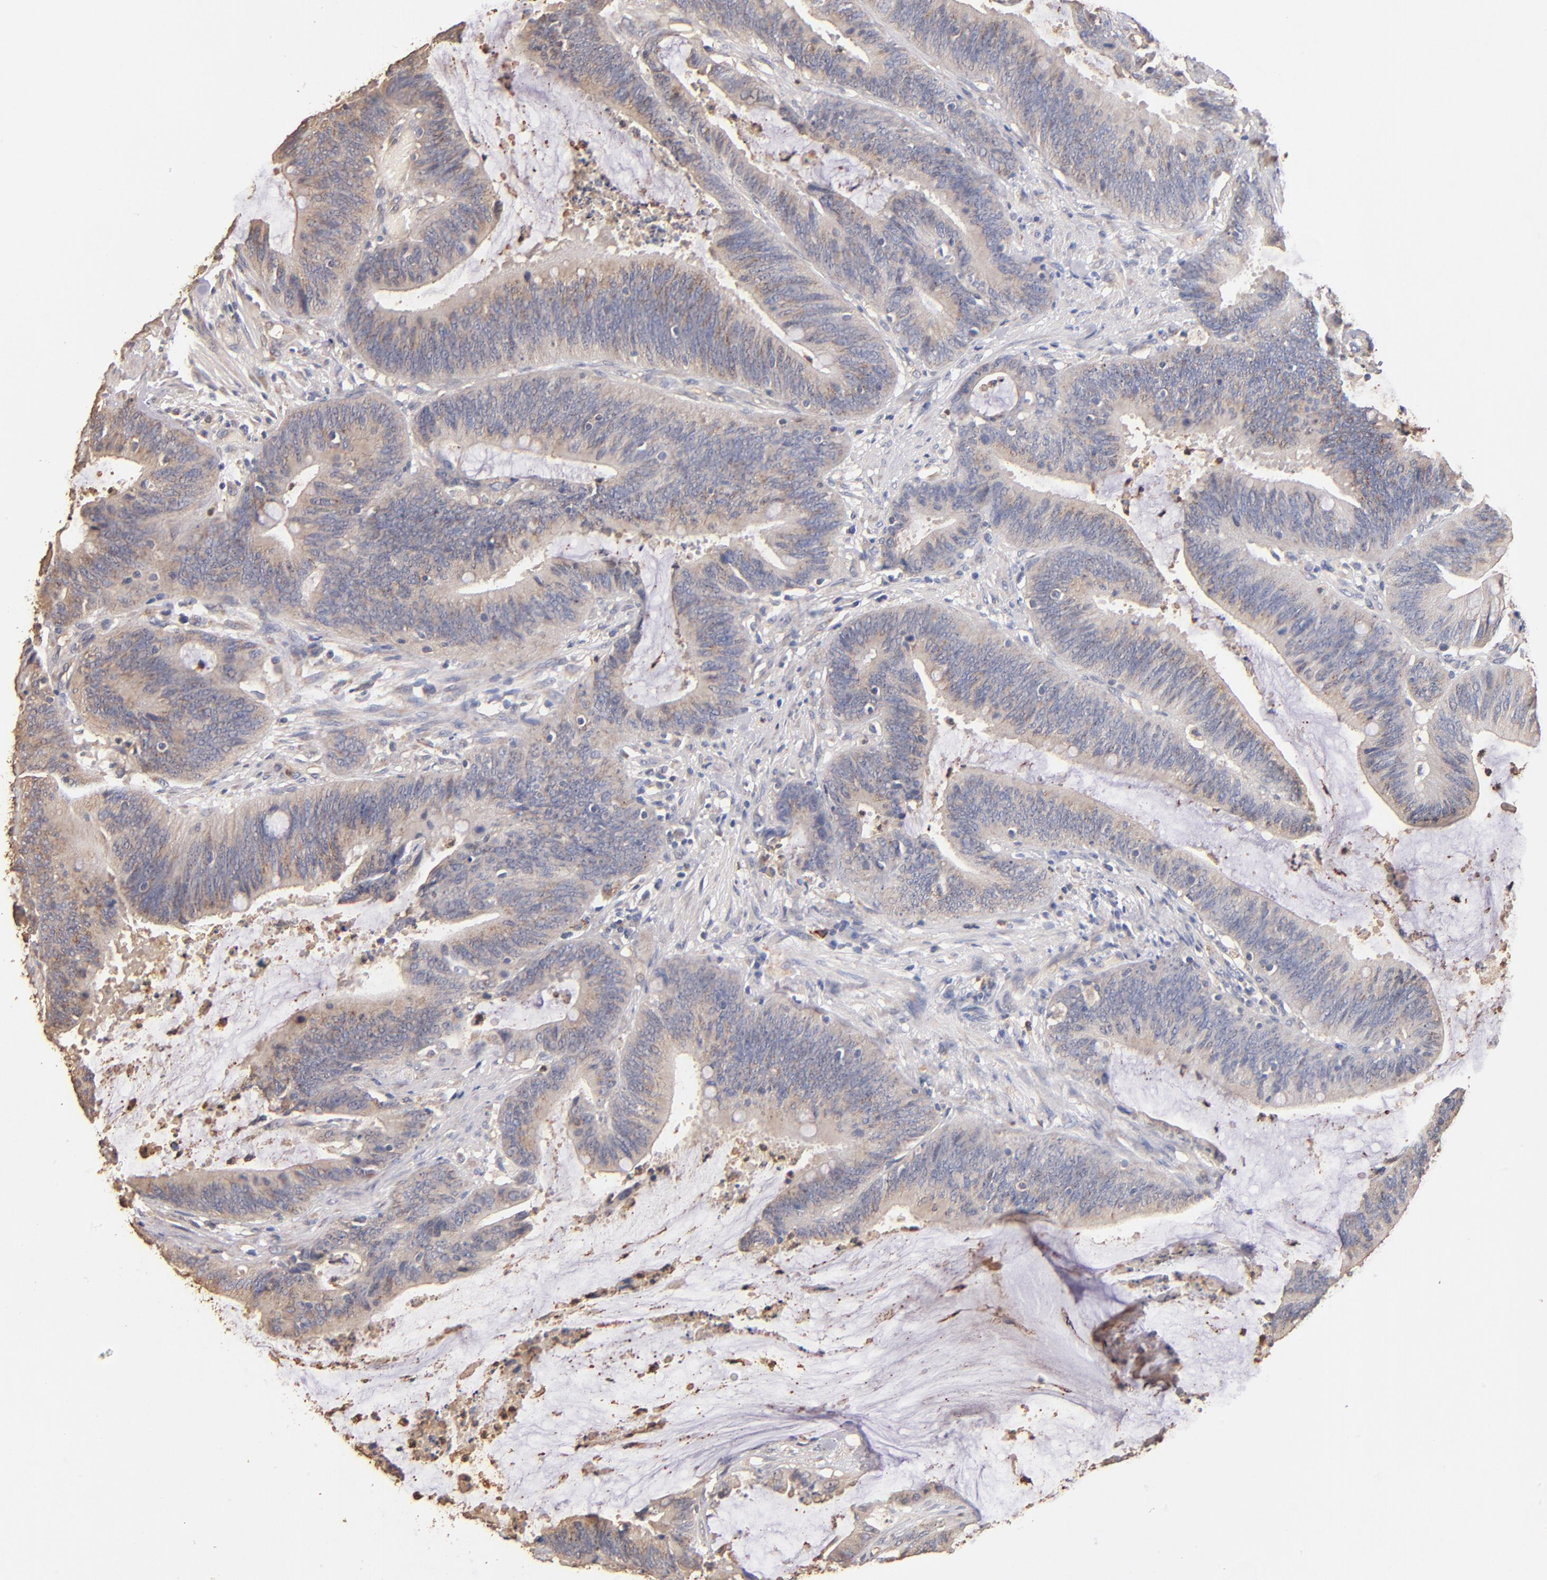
{"staining": {"intensity": "weak", "quantity": ">75%", "location": "cytoplasmic/membranous"}, "tissue": "colorectal cancer", "cell_type": "Tumor cells", "image_type": "cancer", "snomed": [{"axis": "morphology", "description": "Adenocarcinoma, NOS"}, {"axis": "topography", "description": "Rectum"}], "caption": "DAB immunohistochemical staining of human colorectal cancer demonstrates weak cytoplasmic/membranous protein positivity in approximately >75% of tumor cells. (DAB (3,3'-diaminobenzidine) IHC with brightfield microscopy, high magnification).", "gene": "RO60", "patient": {"sex": "female", "age": 66}}